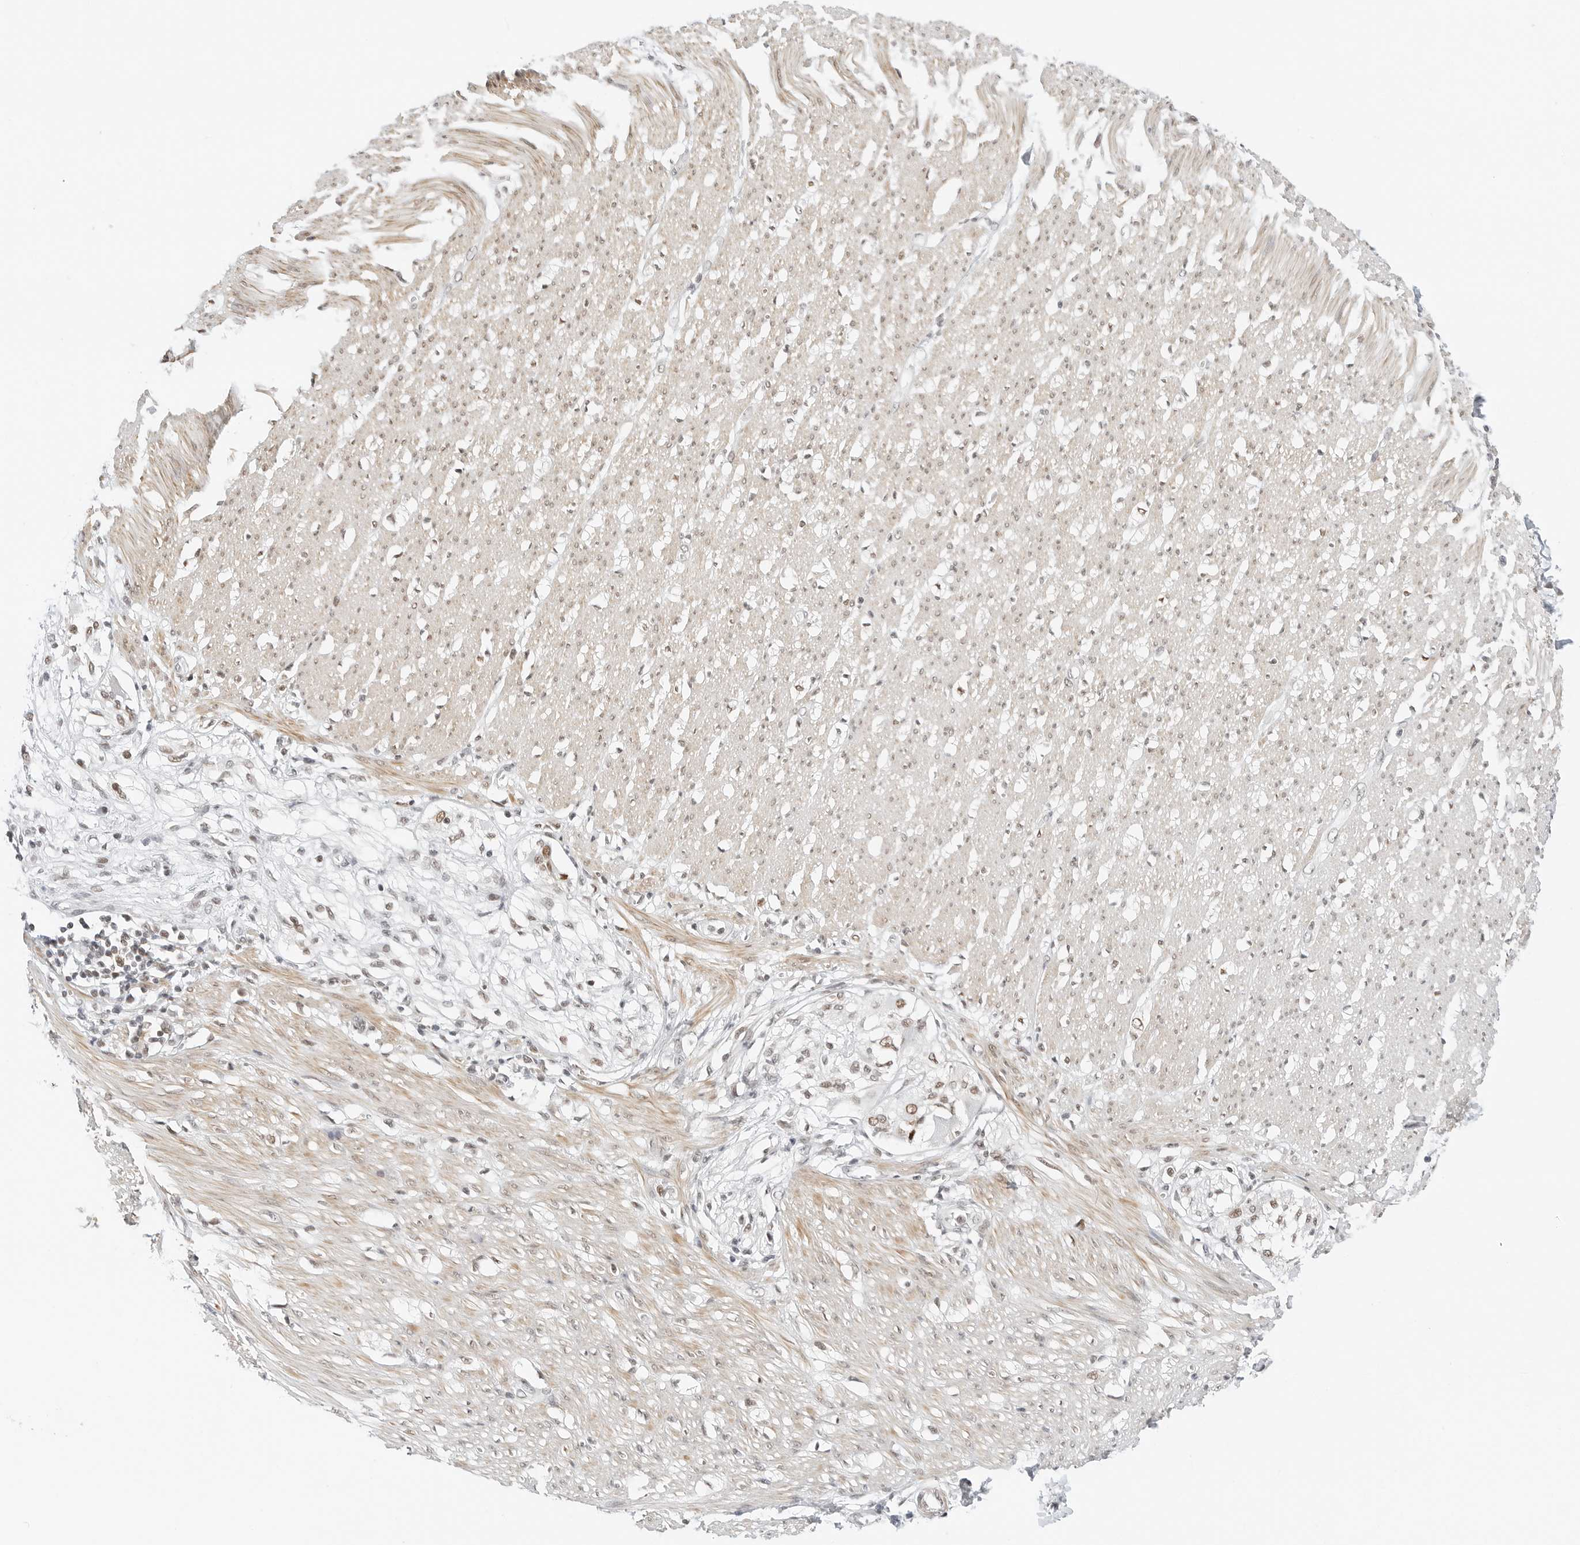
{"staining": {"intensity": "moderate", "quantity": "25%-75%", "location": "cytoplasmic/membranous,nuclear"}, "tissue": "smooth muscle", "cell_type": "Smooth muscle cells", "image_type": "normal", "snomed": [{"axis": "morphology", "description": "Normal tissue, NOS"}, {"axis": "morphology", "description": "Adenocarcinoma, NOS"}, {"axis": "topography", "description": "Colon"}, {"axis": "topography", "description": "Peripheral nerve tissue"}], "caption": "Brown immunohistochemical staining in normal human smooth muscle reveals moderate cytoplasmic/membranous,nuclear positivity in approximately 25%-75% of smooth muscle cells.", "gene": "CRTC2", "patient": {"sex": "male", "age": 14}}